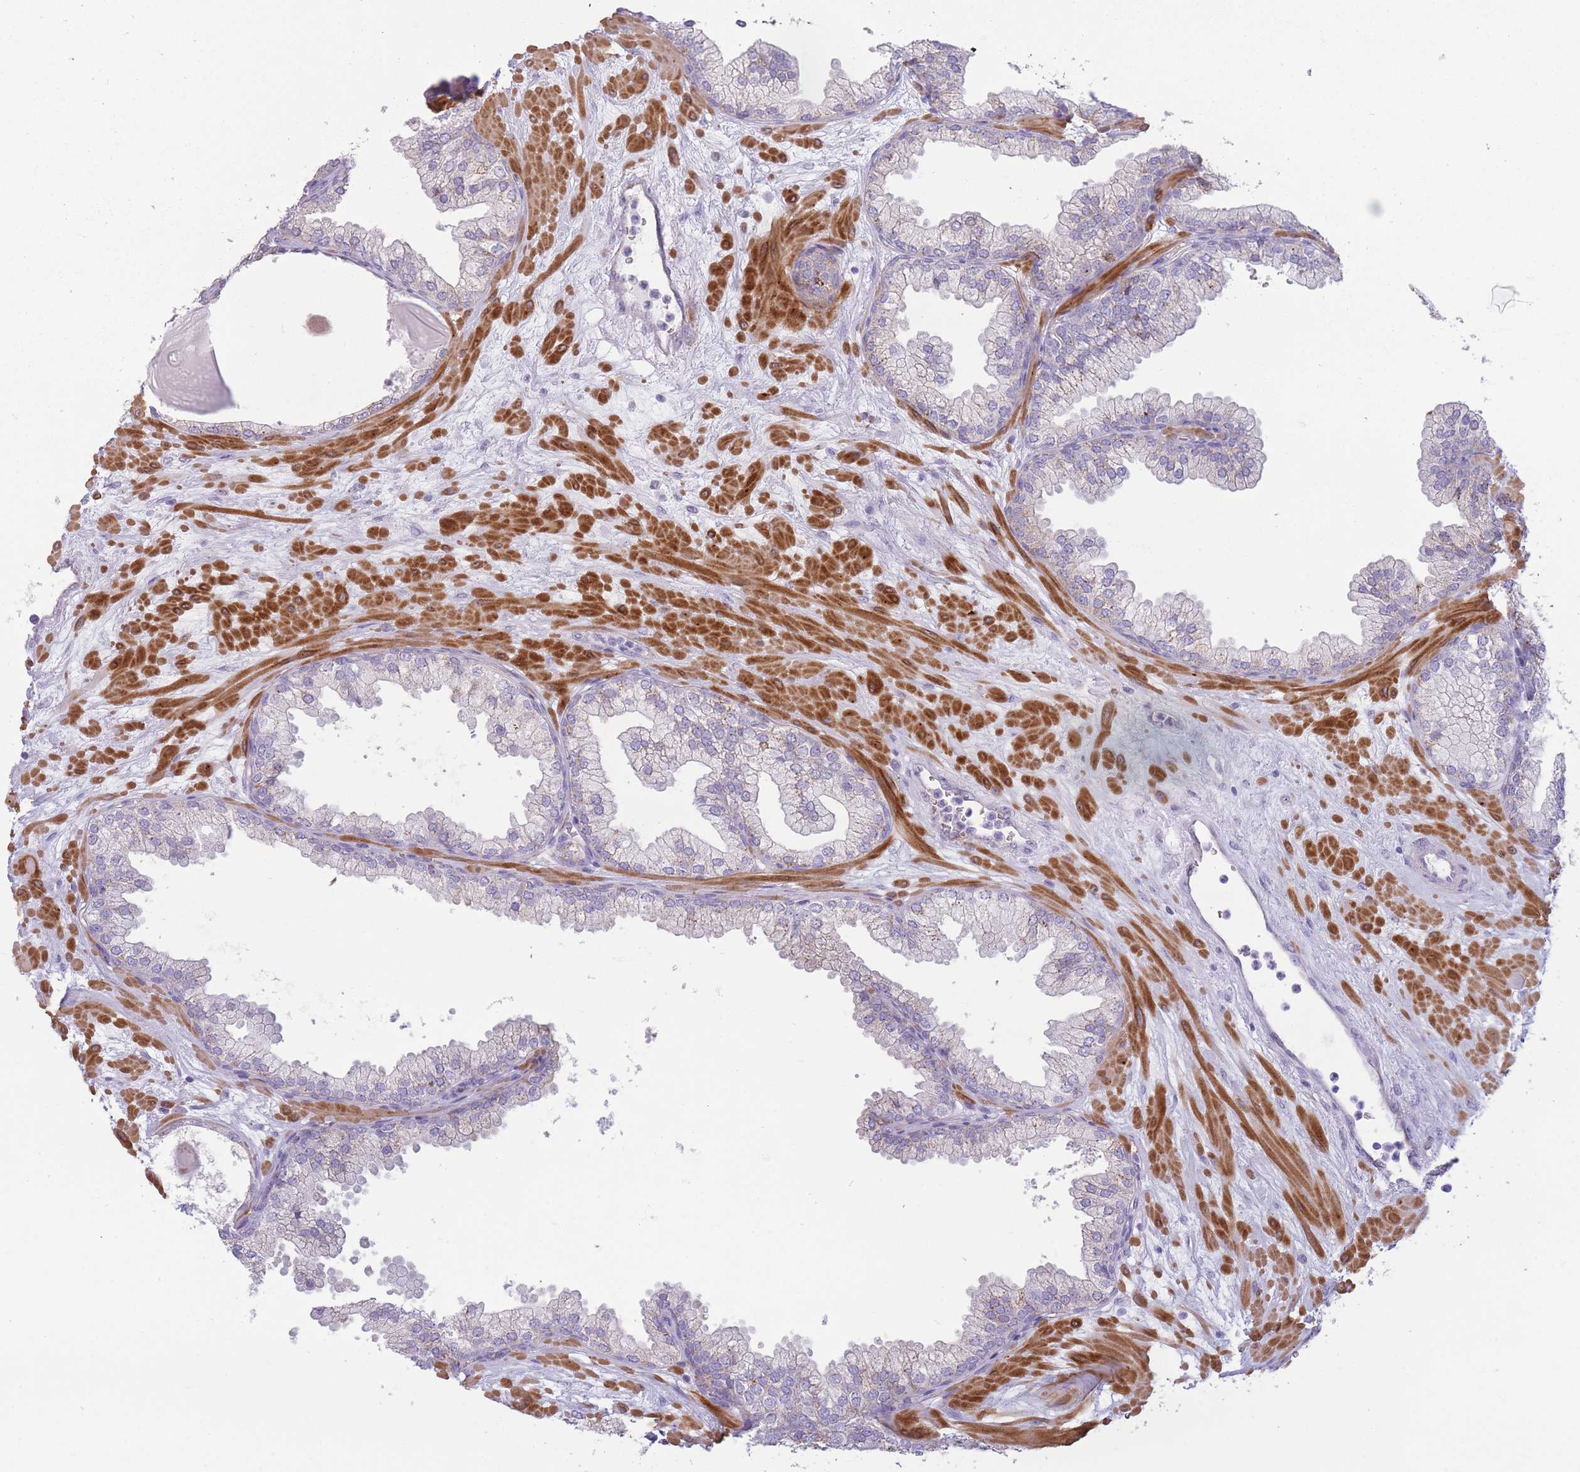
{"staining": {"intensity": "moderate", "quantity": "<25%", "location": "cytoplasmic/membranous"}, "tissue": "prostate", "cell_type": "Glandular cells", "image_type": "normal", "snomed": [{"axis": "morphology", "description": "Normal tissue, NOS"}, {"axis": "topography", "description": "Prostate"}], "caption": "Prostate stained with immunohistochemistry (IHC) demonstrates moderate cytoplasmic/membranous expression in about <25% of glandular cells.", "gene": "UTP14A", "patient": {"sex": "male", "age": 61}}